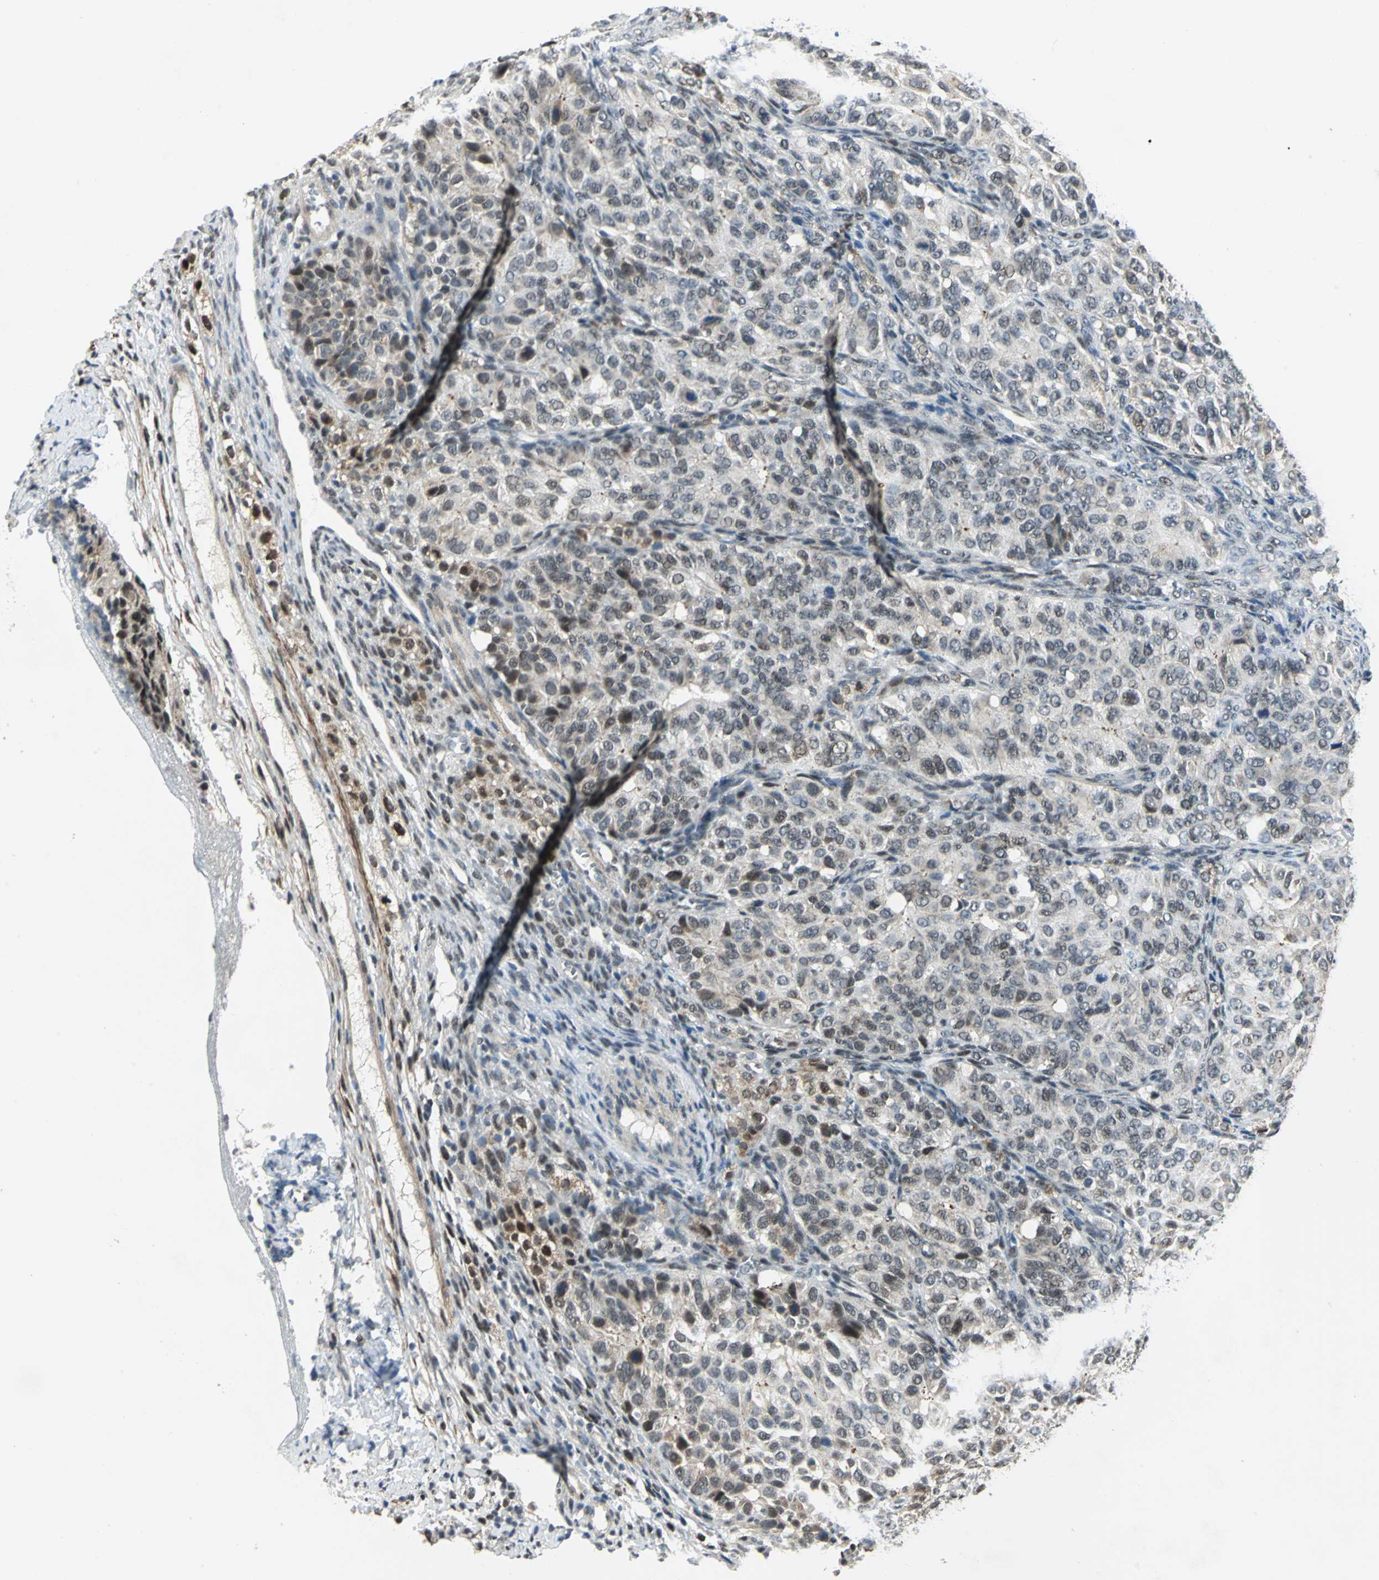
{"staining": {"intensity": "weak", "quantity": "25%-75%", "location": "cytoplasmic/membranous,nuclear"}, "tissue": "ovarian cancer", "cell_type": "Tumor cells", "image_type": "cancer", "snomed": [{"axis": "morphology", "description": "Carcinoma, endometroid"}, {"axis": "topography", "description": "Ovary"}], "caption": "An IHC micrograph of tumor tissue is shown. Protein staining in brown shows weak cytoplasmic/membranous and nuclear positivity in ovarian cancer (endometroid carcinoma) within tumor cells. (brown staining indicates protein expression, while blue staining denotes nuclei).", "gene": "MTA1", "patient": {"sex": "female", "age": 51}}